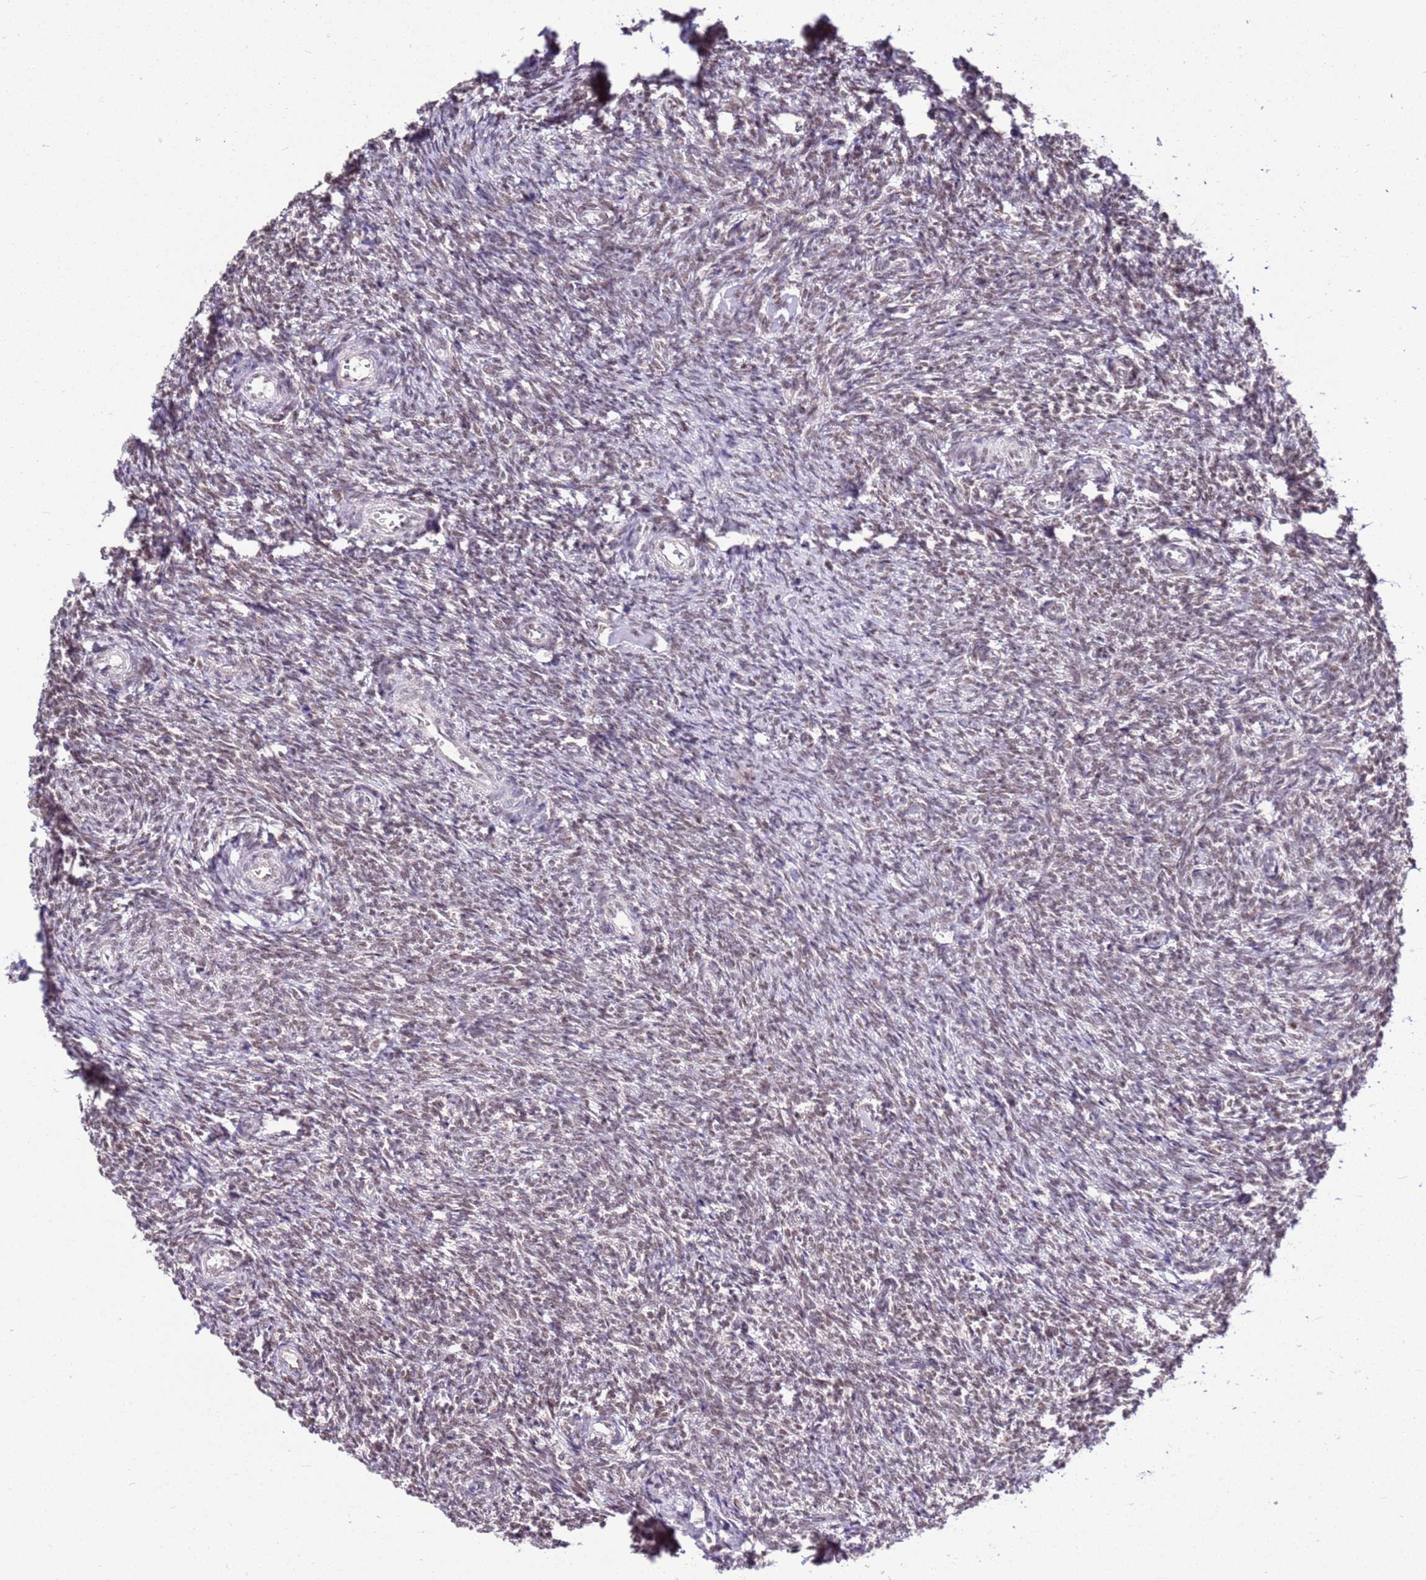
{"staining": {"intensity": "moderate", "quantity": ">75%", "location": "nuclear"}, "tissue": "ovary", "cell_type": "Follicle cells", "image_type": "normal", "snomed": [{"axis": "morphology", "description": "Normal tissue, NOS"}, {"axis": "topography", "description": "Ovary"}], "caption": "An immunohistochemistry (IHC) histopathology image of normal tissue is shown. Protein staining in brown shows moderate nuclear positivity in ovary within follicle cells.", "gene": "AKAP8L", "patient": {"sex": "female", "age": 44}}